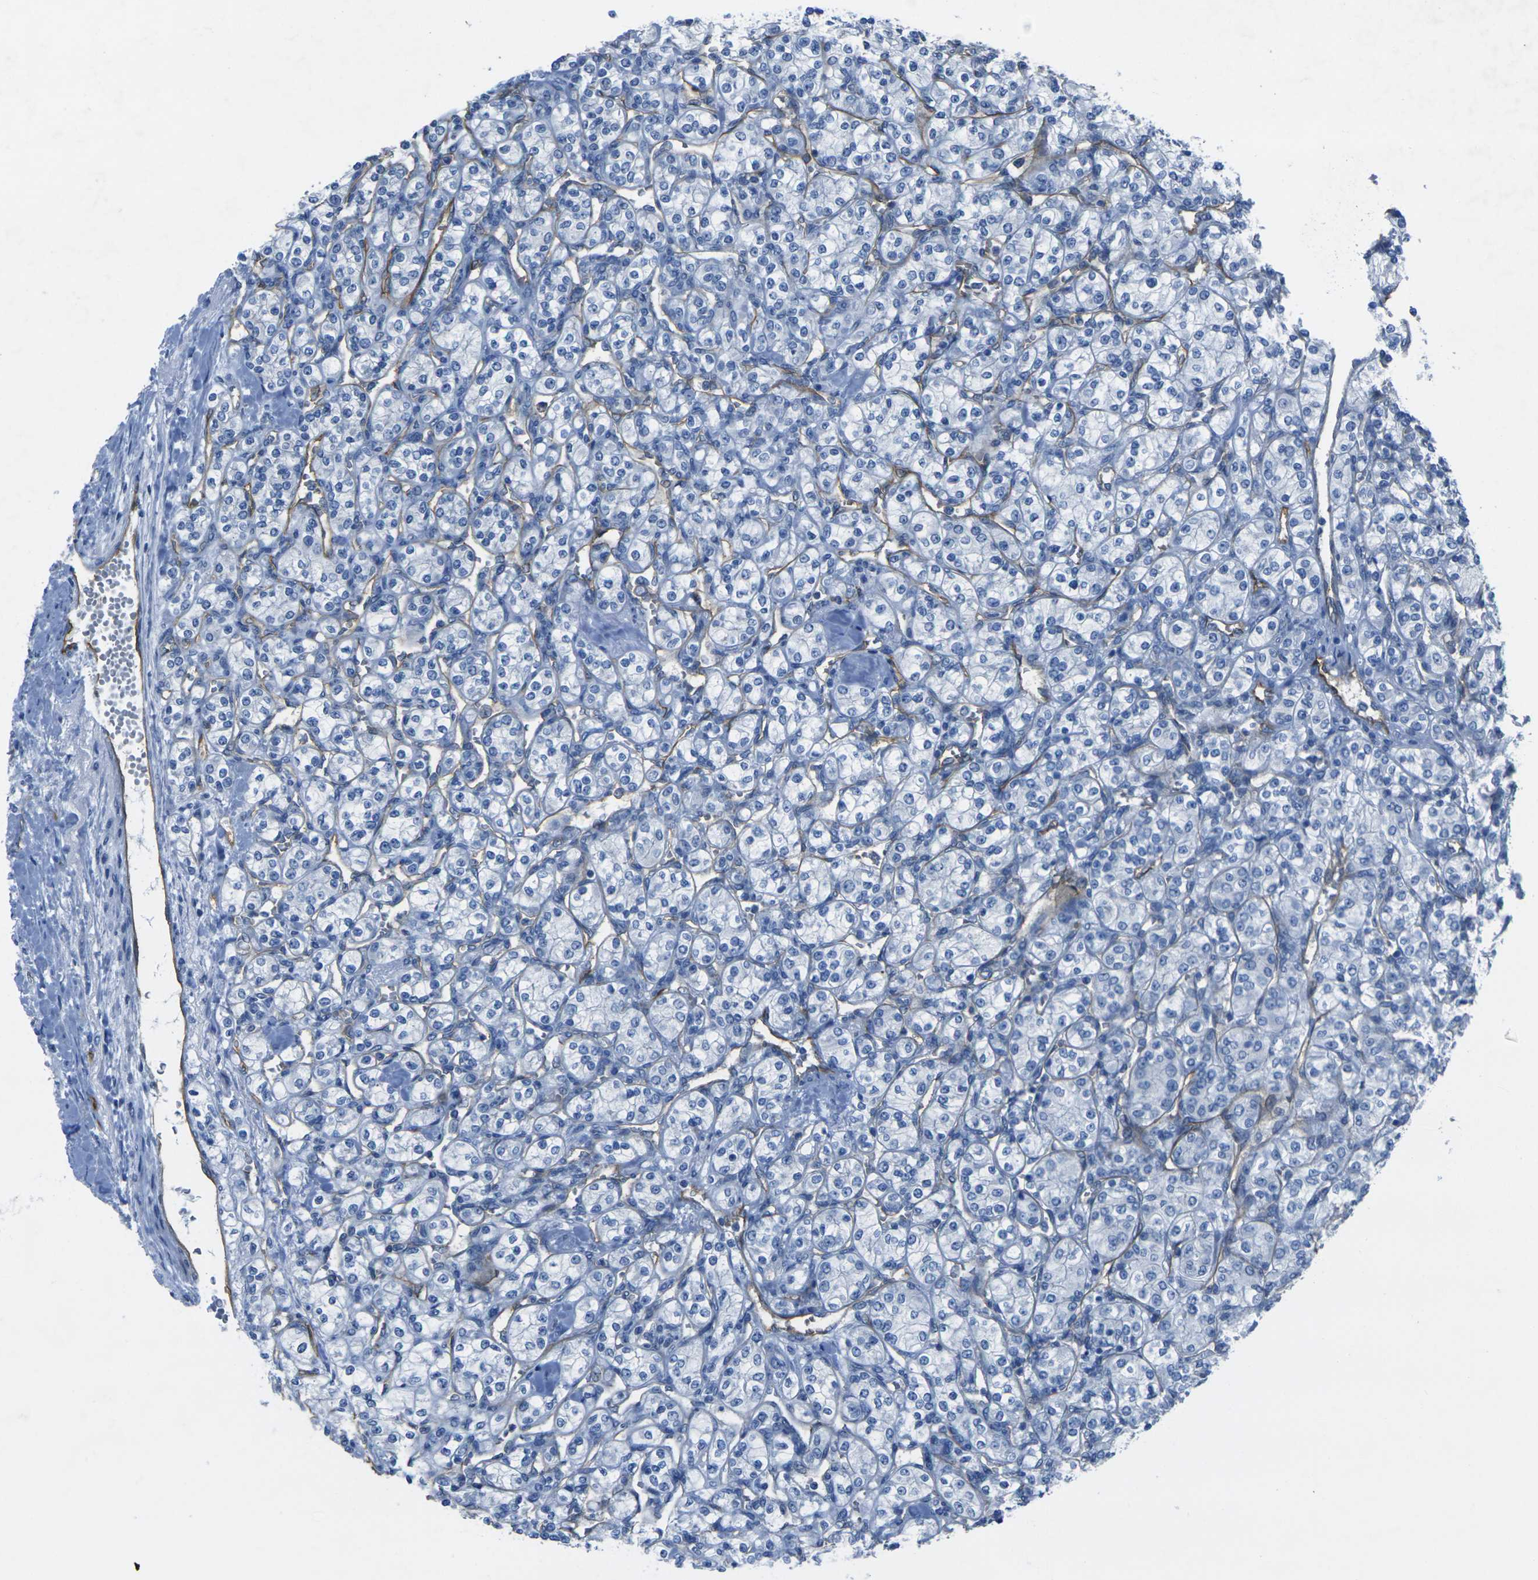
{"staining": {"intensity": "negative", "quantity": "none", "location": "none"}, "tissue": "renal cancer", "cell_type": "Tumor cells", "image_type": "cancer", "snomed": [{"axis": "morphology", "description": "Adenocarcinoma, NOS"}, {"axis": "topography", "description": "Kidney"}], "caption": "There is no significant expression in tumor cells of renal cancer (adenocarcinoma).", "gene": "HSPA12B", "patient": {"sex": "male", "age": 77}}